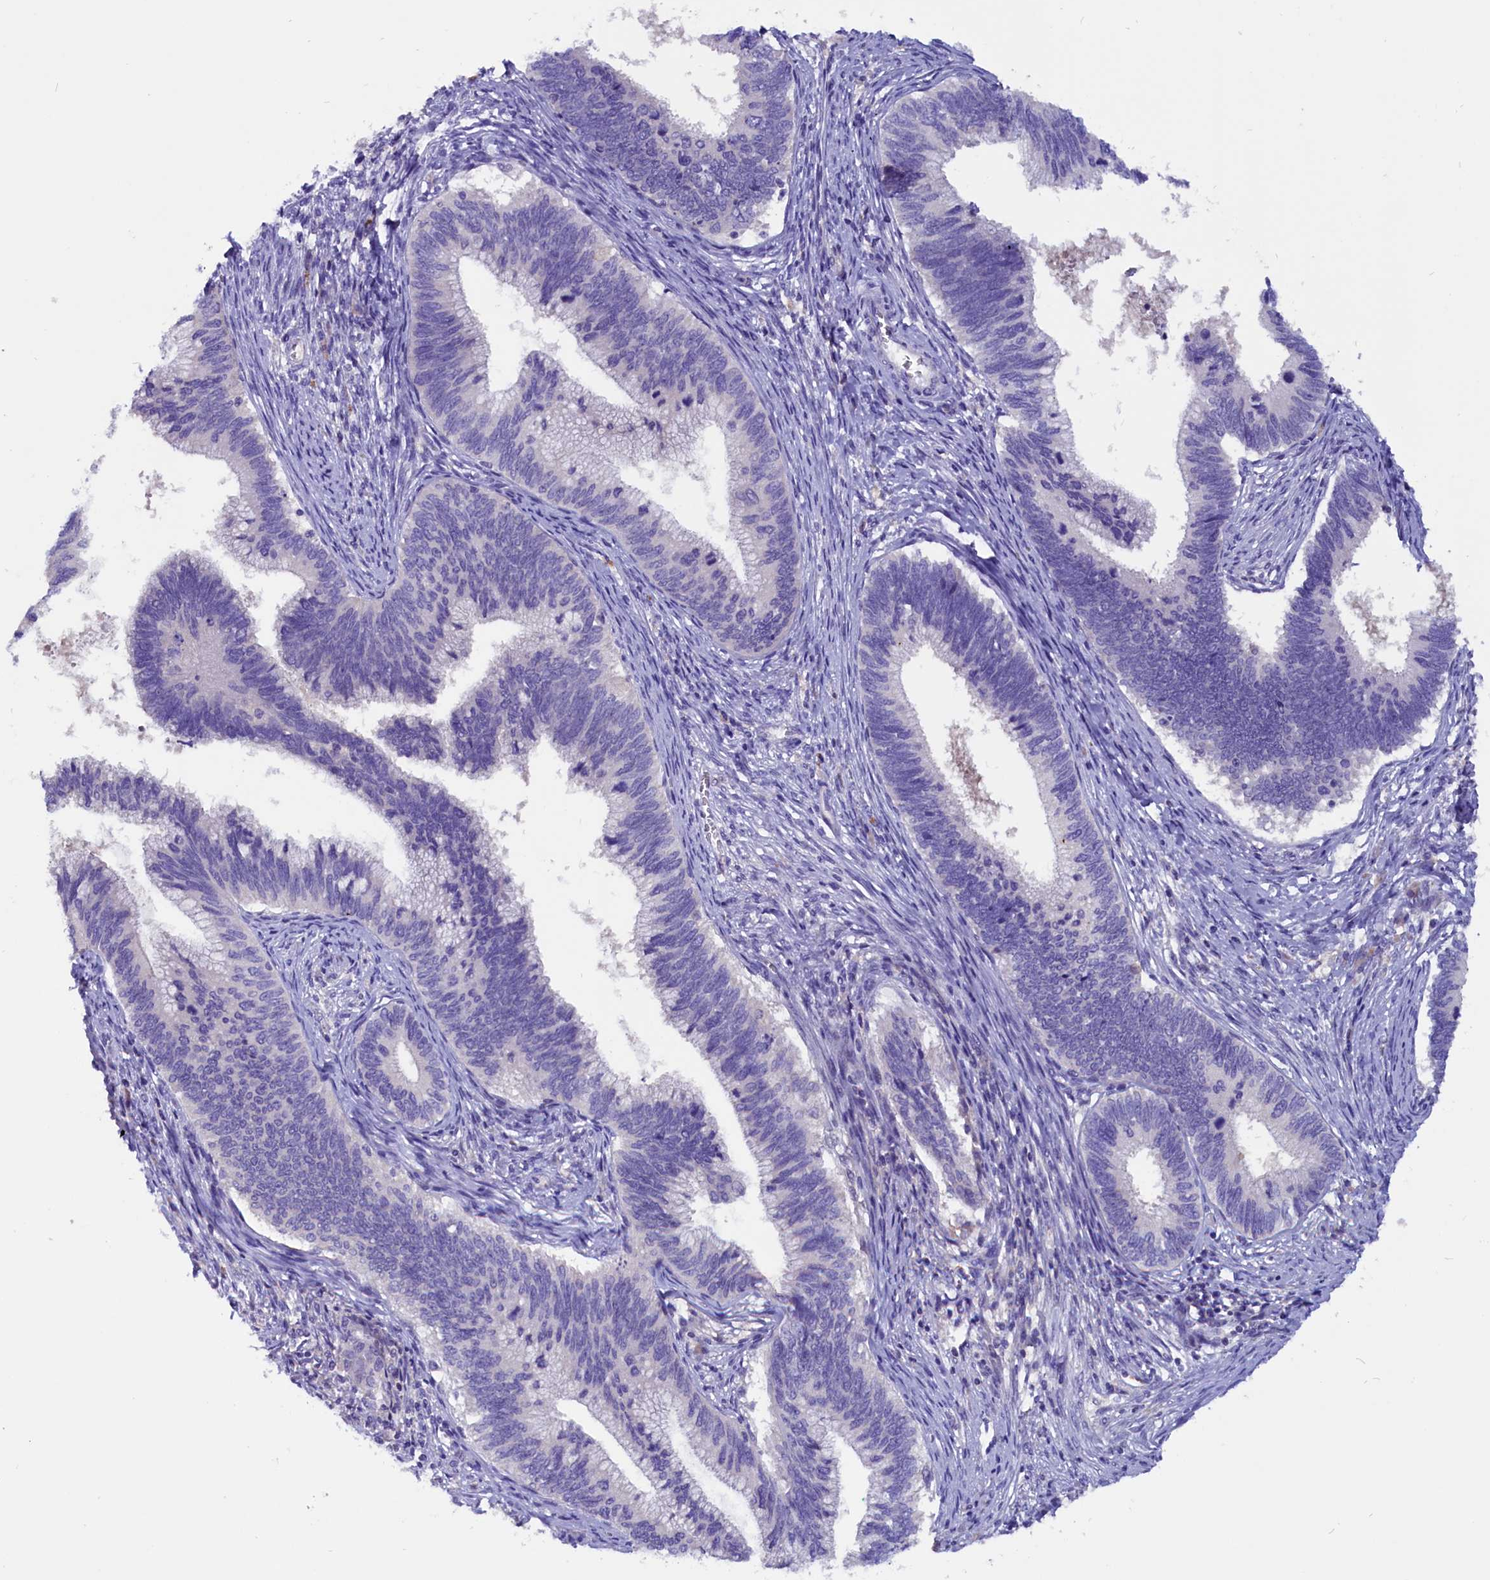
{"staining": {"intensity": "negative", "quantity": "none", "location": "none"}, "tissue": "cervical cancer", "cell_type": "Tumor cells", "image_type": "cancer", "snomed": [{"axis": "morphology", "description": "Adenocarcinoma, NOS"}, {"axis": "topography", "description": "Cervix"}], "caption": "Tumor cells show no significant positivity in cervical cancer (adenocarcinoma).", "gene": "CCBE1", "patient": {"sex": "female", "age": 42}}